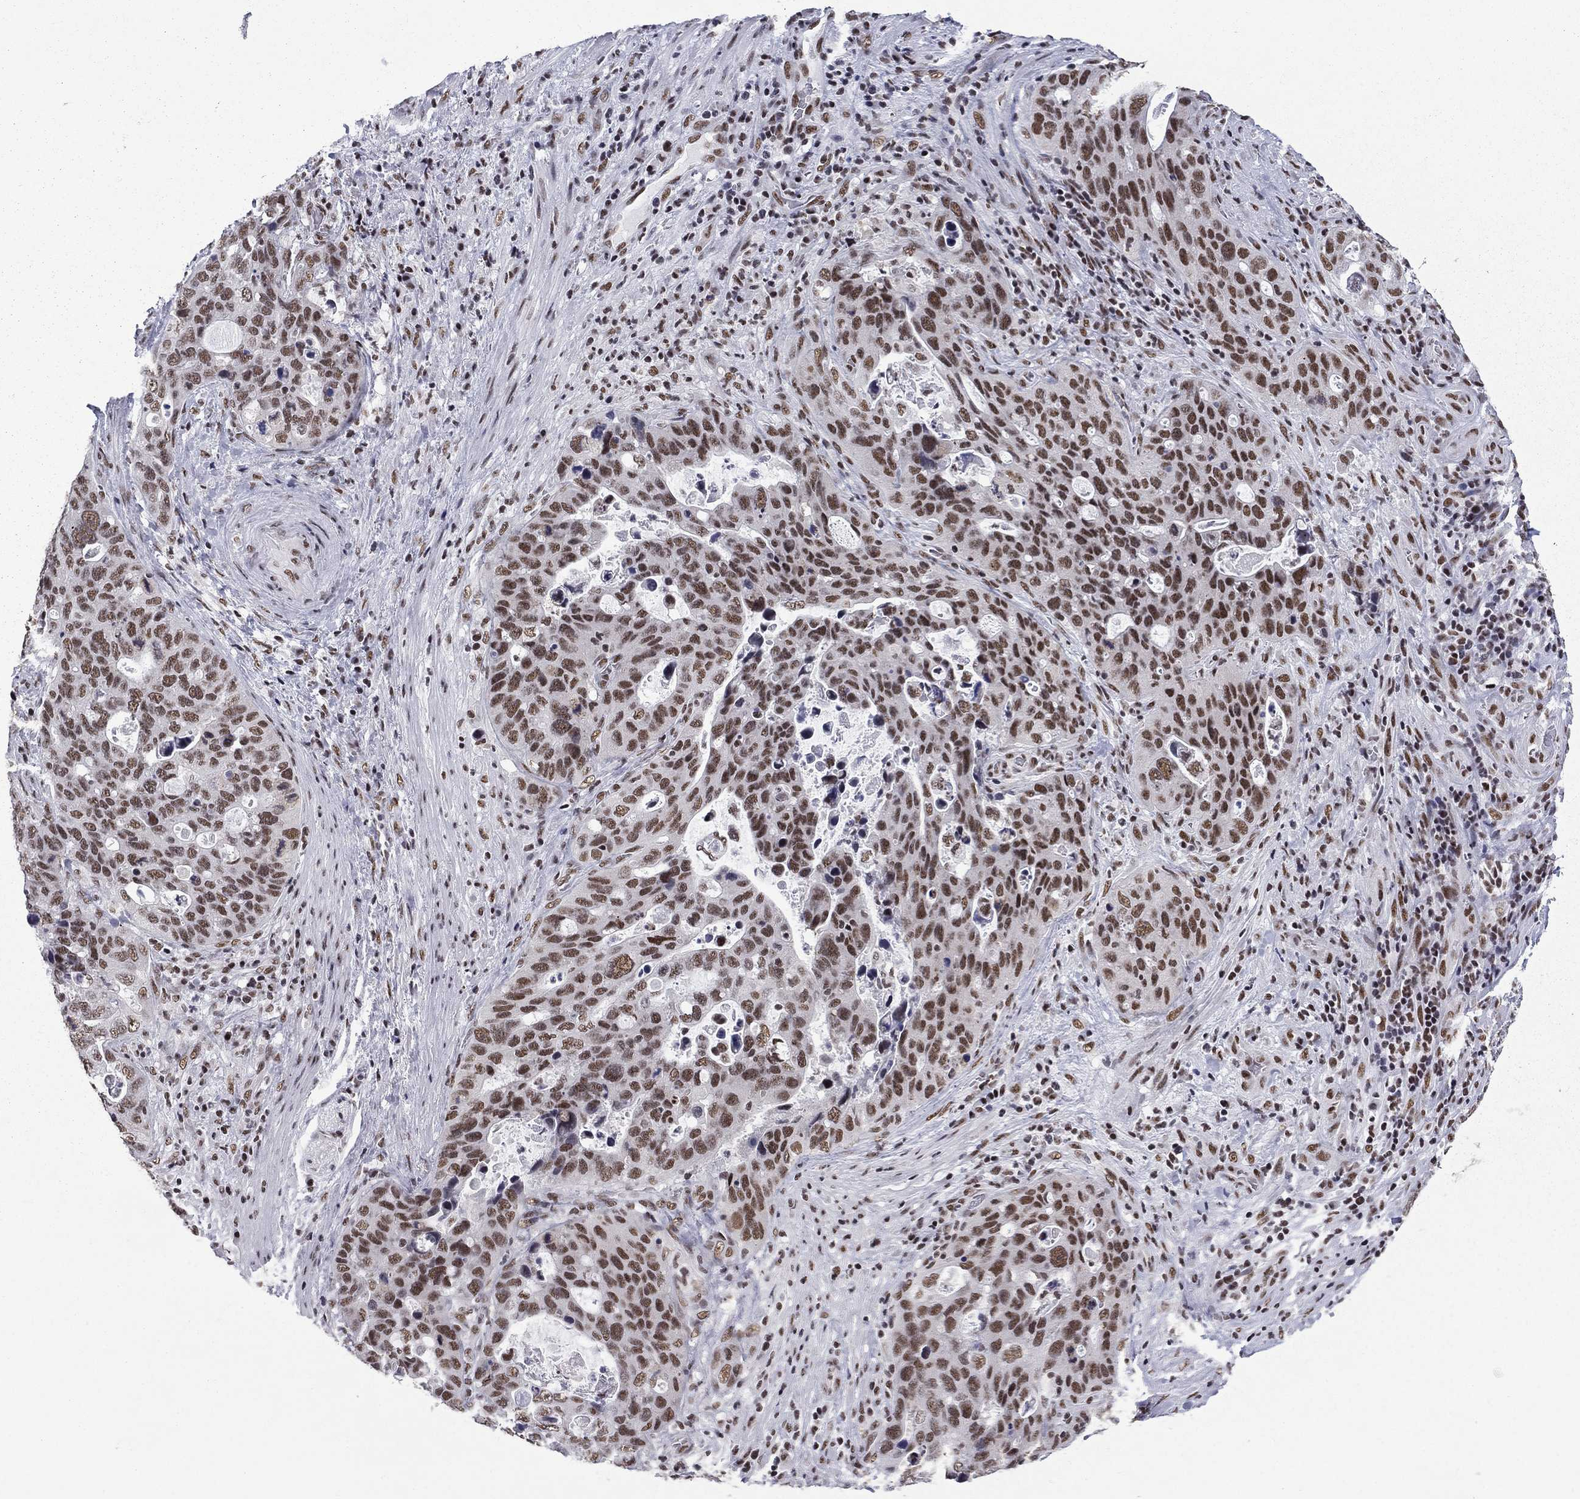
{"staining": {"intensity": "moderate", "quantity": ">75%", "location": "nuclear"}, "tissue": "stomach cancer", "cell_type": "Tumor cells", "image_type": "cancer", "snomed": [{"axis": "morphology", "description": "Adenocarcinoma, NOS"}, {"axis": "topography", "description": "Stomach"}], "caption": "The photomicrograph demonstrates immunohistochemical staining of adenocarcinoma (stomach). There is moderate nuclear positivity is present in about >75% of tumor cells.", "gene": "ETV5", "patient": {"sex": "male", "age": 54}}